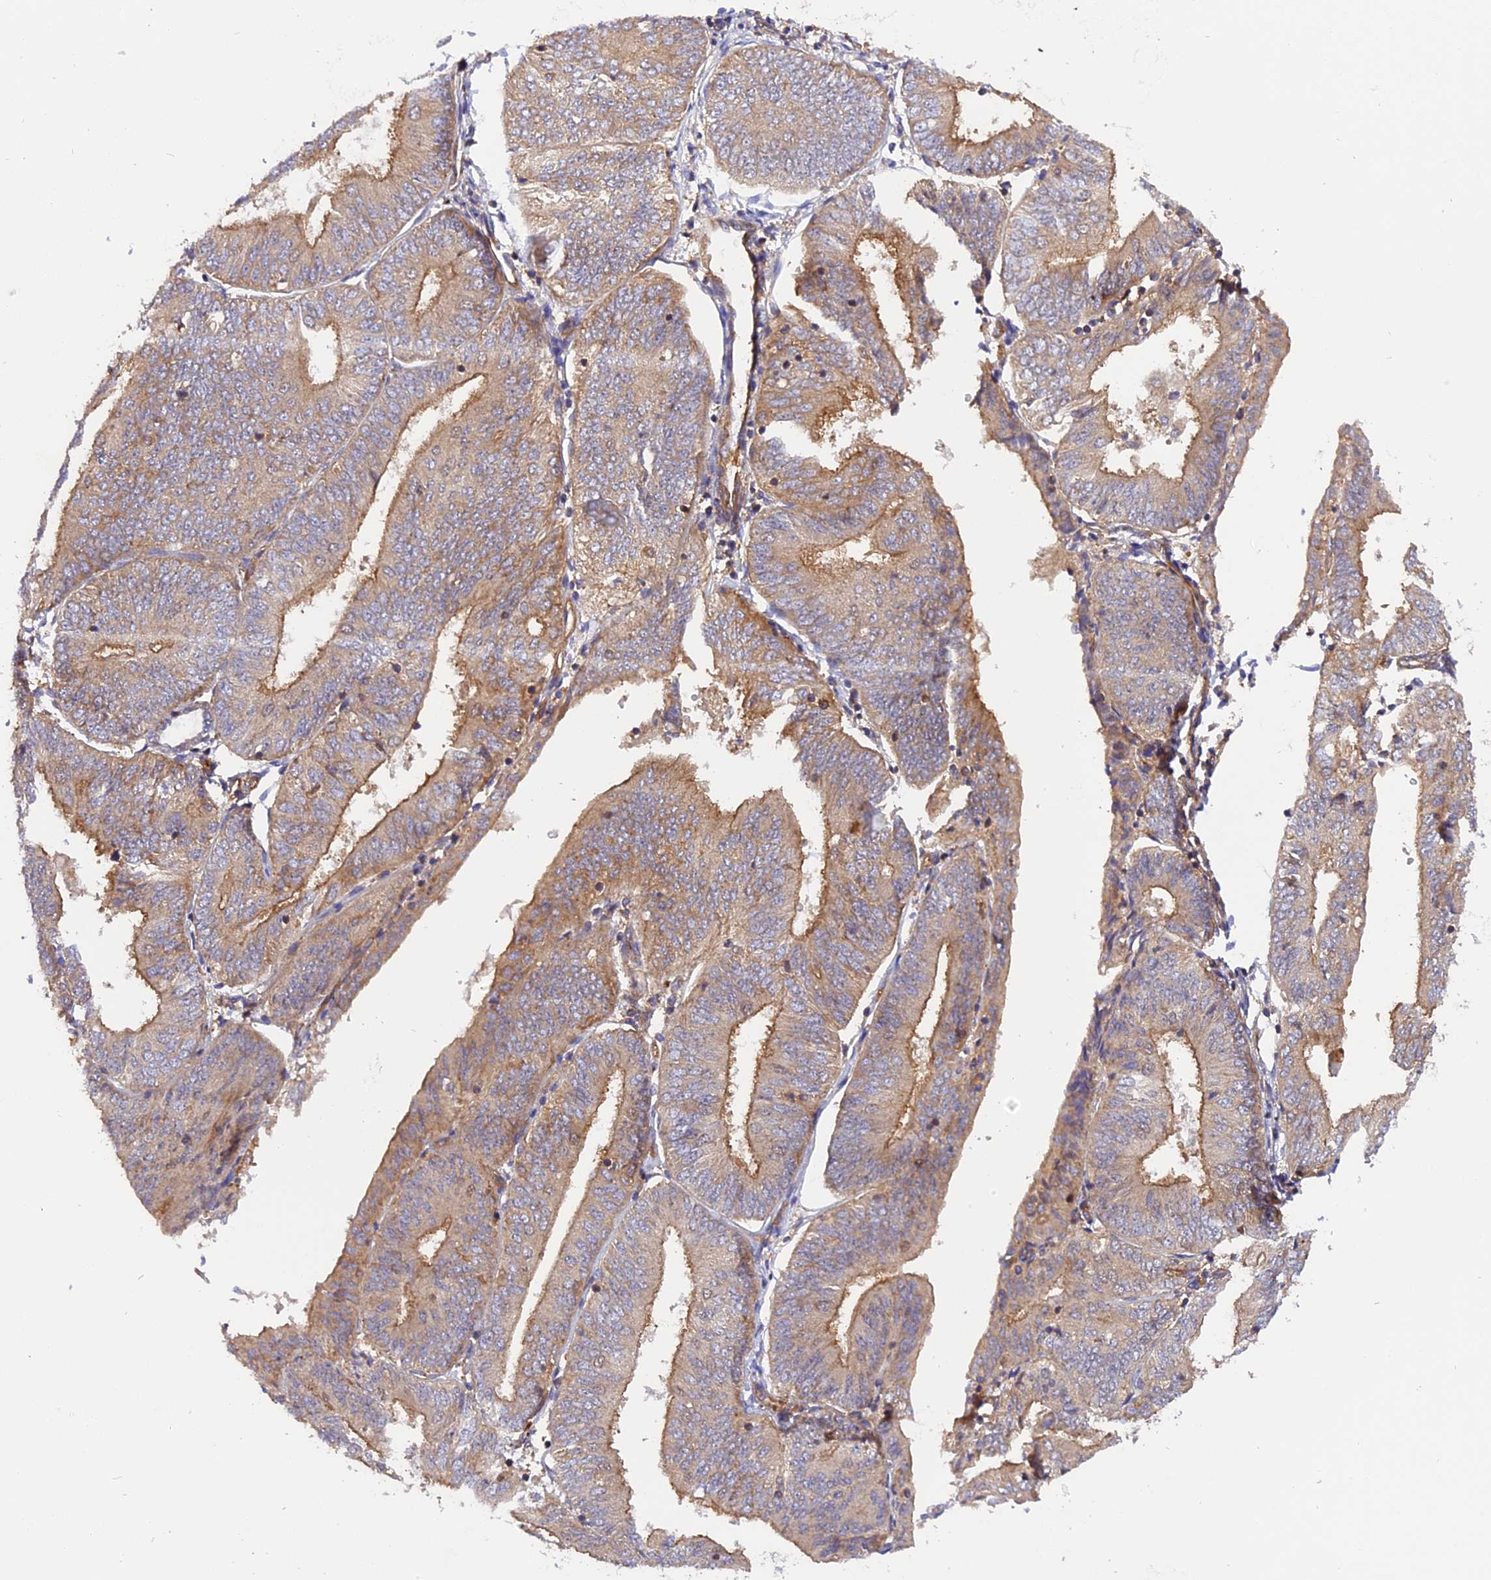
{"staining": {"intensity": "weak", "quantity": "25%-75%", "location": "cytoplasmic/membranous"}, "tissue": "endometrial cancer", "cell_type": "Tumor cells", "image_type": "cancer", "snomed": [{"axis": "morphology", "description": "Adenocarcinoma, NOS"}, {"axis": "topography", "description": "Endometrium"}], "caption": "Immunohistochemical staining of human endometrial adenocarcinoma reveals weak cytoplasmic/membranous protein positivity in approximately 25%-75% of tumor cells.", "gene": "C5orf22", "patient": {"sex": "female", "age": 58}}